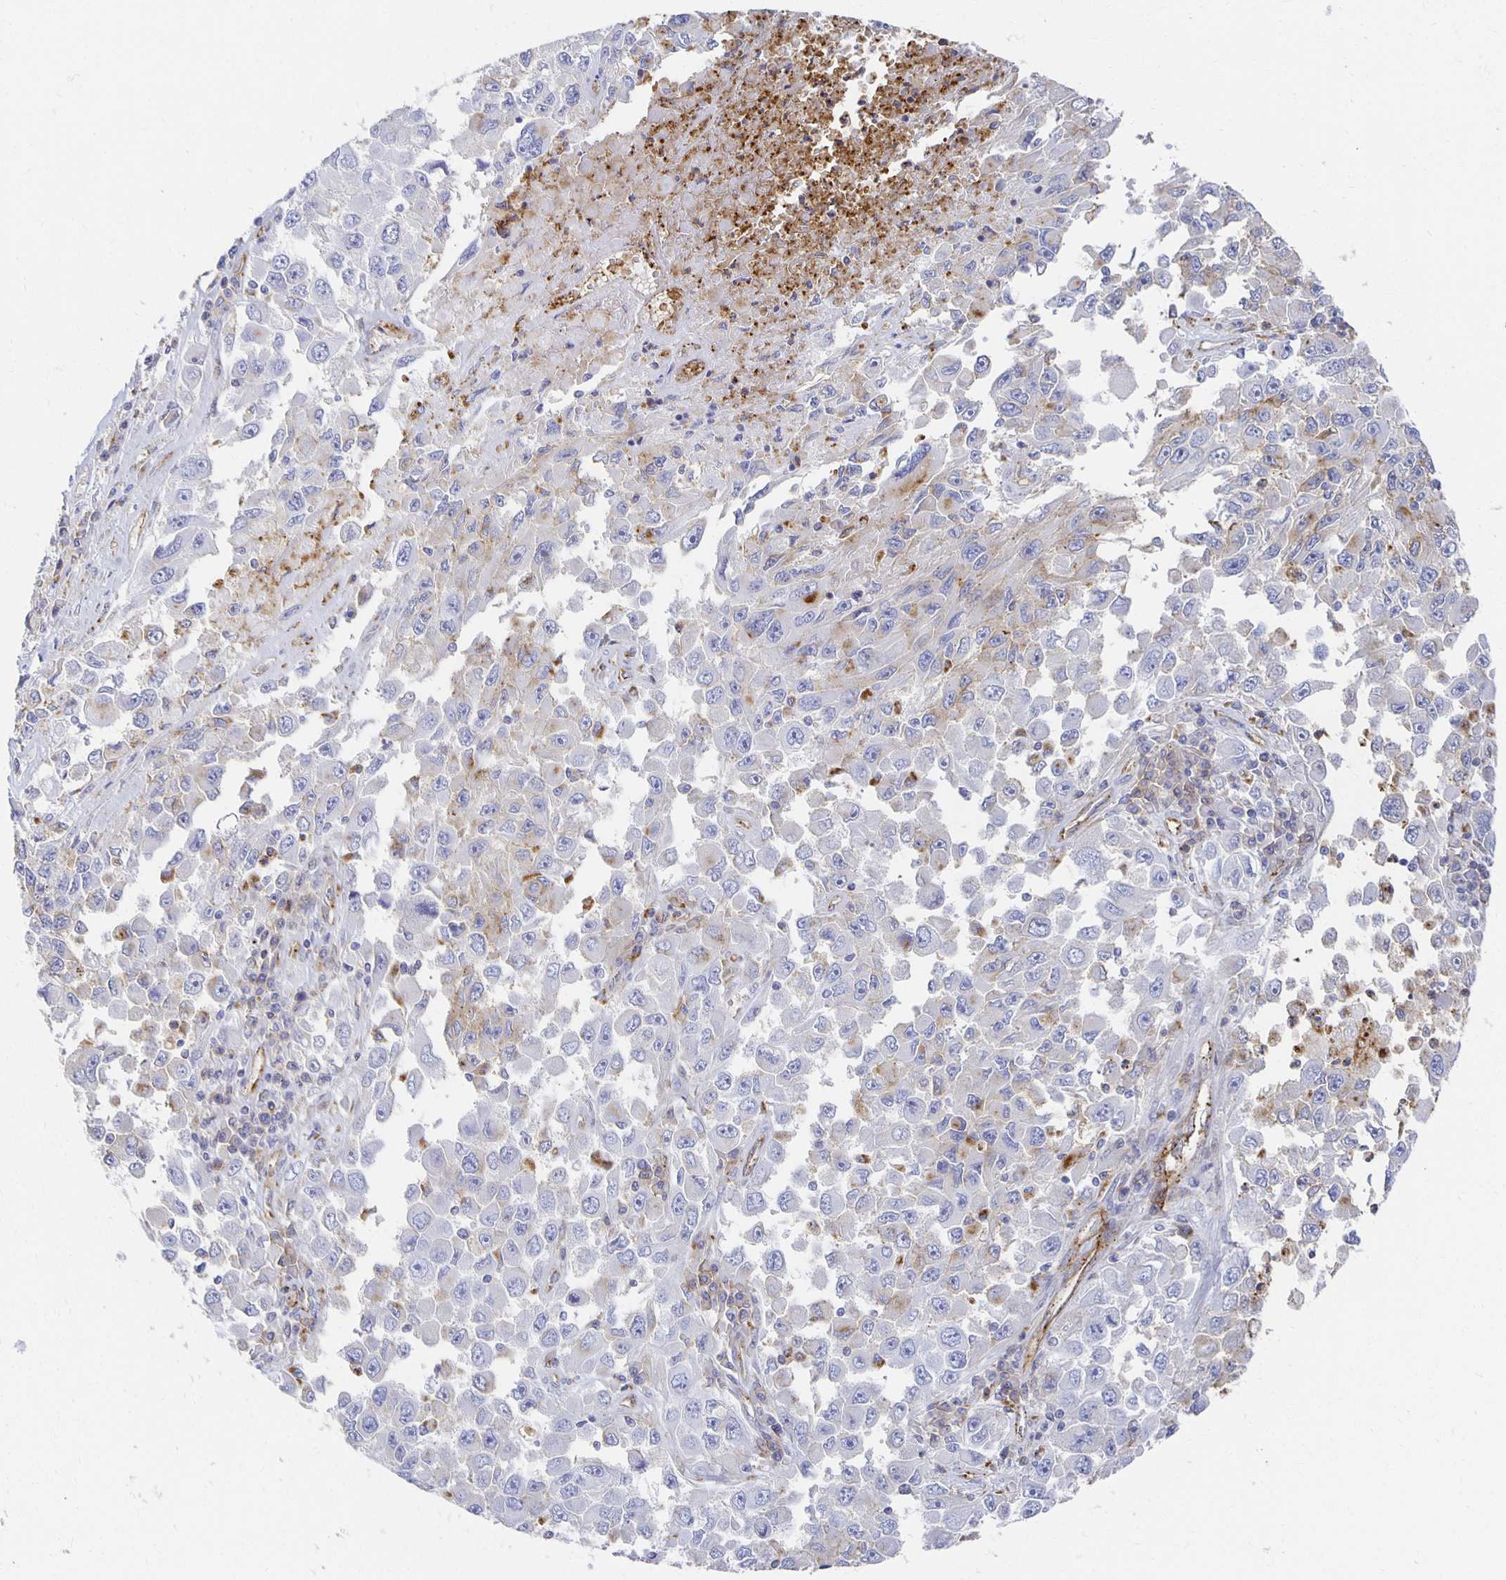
{"staining": {"intensity": "moderate", "quantity": "<25%", "location": "cytoplasmic/membranous"}, "tissue": "melanoma", "cell_type": "Tumor cells", "image_type": "cancer", "snomed": [{"axis": "morphology", "description": "Malignant melanoma, Metastatic site"}, {"axis": "topography", "description": "Lymph node"}], "caption": "Moderate cytoplasmic/membranous staining is seen in approximately <25% of tumor cells in melanoma.", "gene": "TAAR1", "patient": {"sex": "female", "age": 67}}